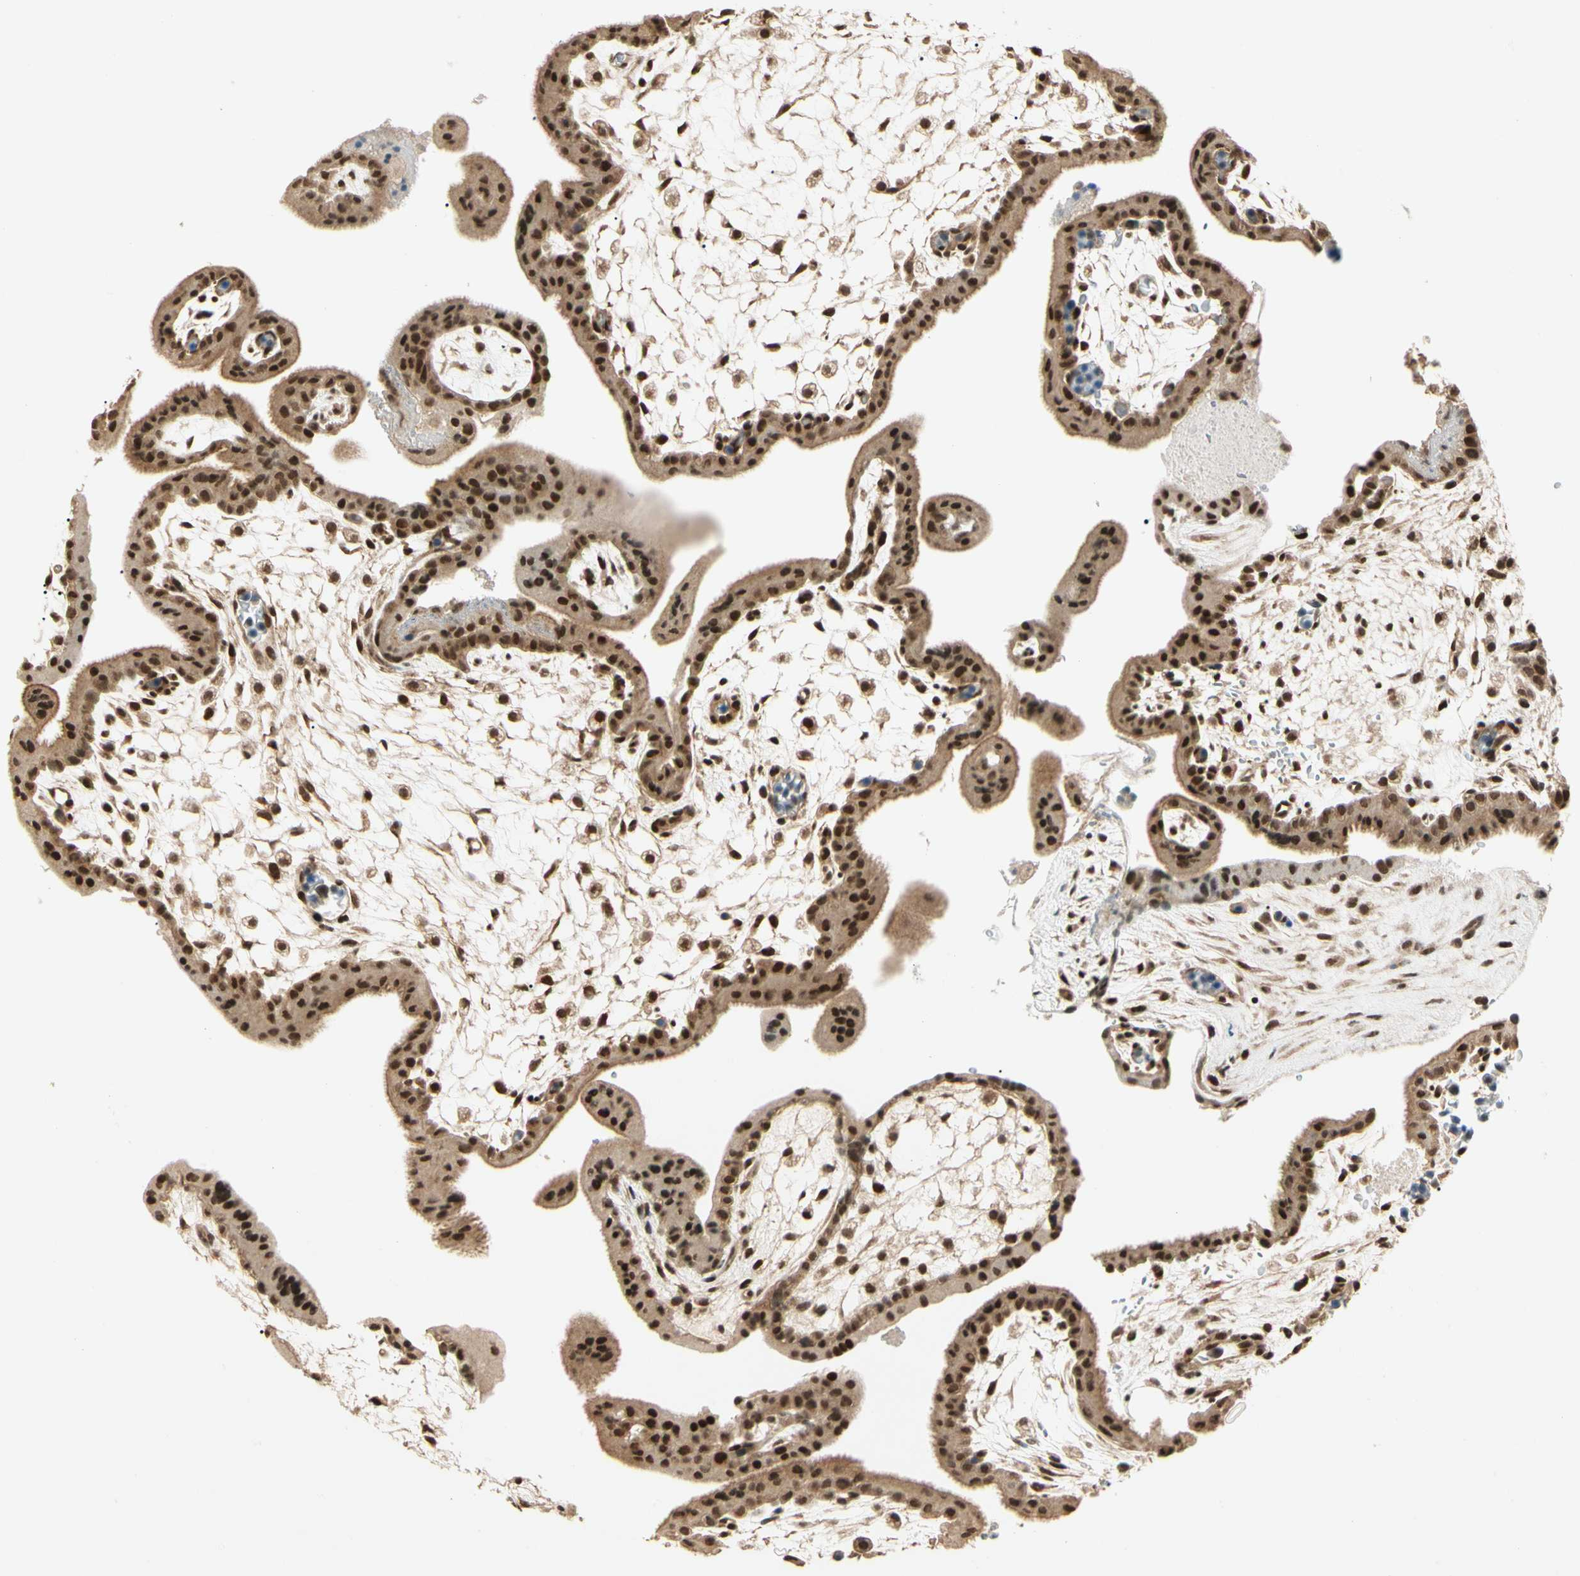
{"staining": {"intensity": "moderate", "quantity": ">75%", "location": "cytoplasmic/membranous,nuclear"}, "tissue": "placenta", "cell_type": "Decidual cells", "image_type": "normal", "snomed": [{"axis": "morphology", "description": "Normal tissue, NOS"}, {"axis": "topography", "description": "Placenta"}], "caption": "Immunohistochemical staining of benign placenta exhibits >75% levels of moderate cytoplasmic/membranous,nuclear protein staining in about >75% of decidual cells. (Brightfield microscopy of DAB IHC at high magnification).", "gene": "ZSCAN12", "patient": {"sex": "female", "age": 35}}